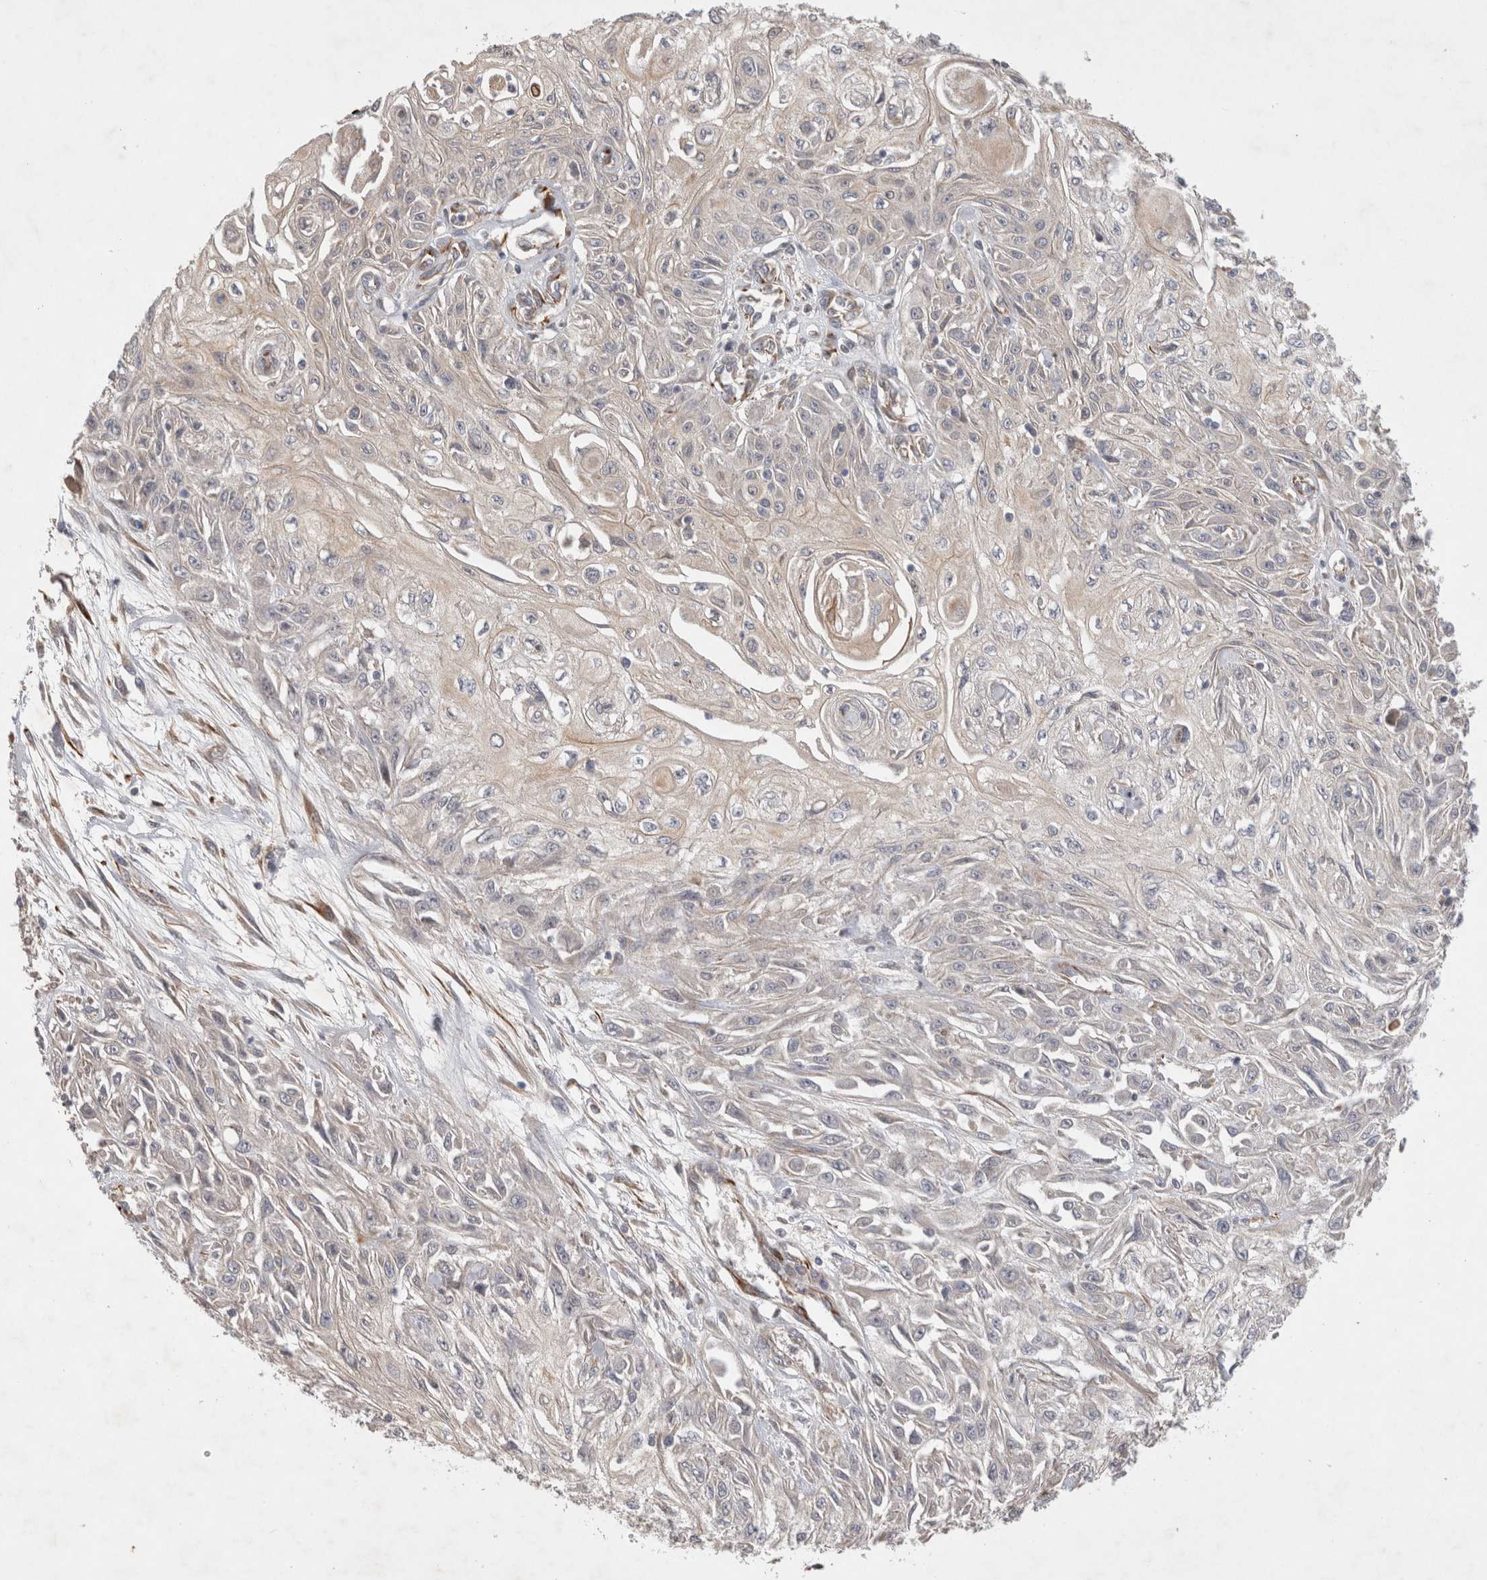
{"staining": {"intensity": "negative", "quantity": "none", "location": "none"}, "tissue": "skin cancer", "cell_type": "Tumor cells", "image_type": "cancer", "snomed": [{"axis": "morphology", "description": "Squamous cell carcinoma, NOS"}, {"axis": "morphology", "description": "Squamous cell carcinoma, metastatic, NOS"}, {"axis": "topography", "description": "Skin"}, {"axis": "topography", "description": "Lymph node"}], "caption": "There is no significant staining in tumor cells of skin cancer (metastatic squamous cell carcinoma).", "gene": "NMU", "patient": {"sex": "male", "age": 75}}